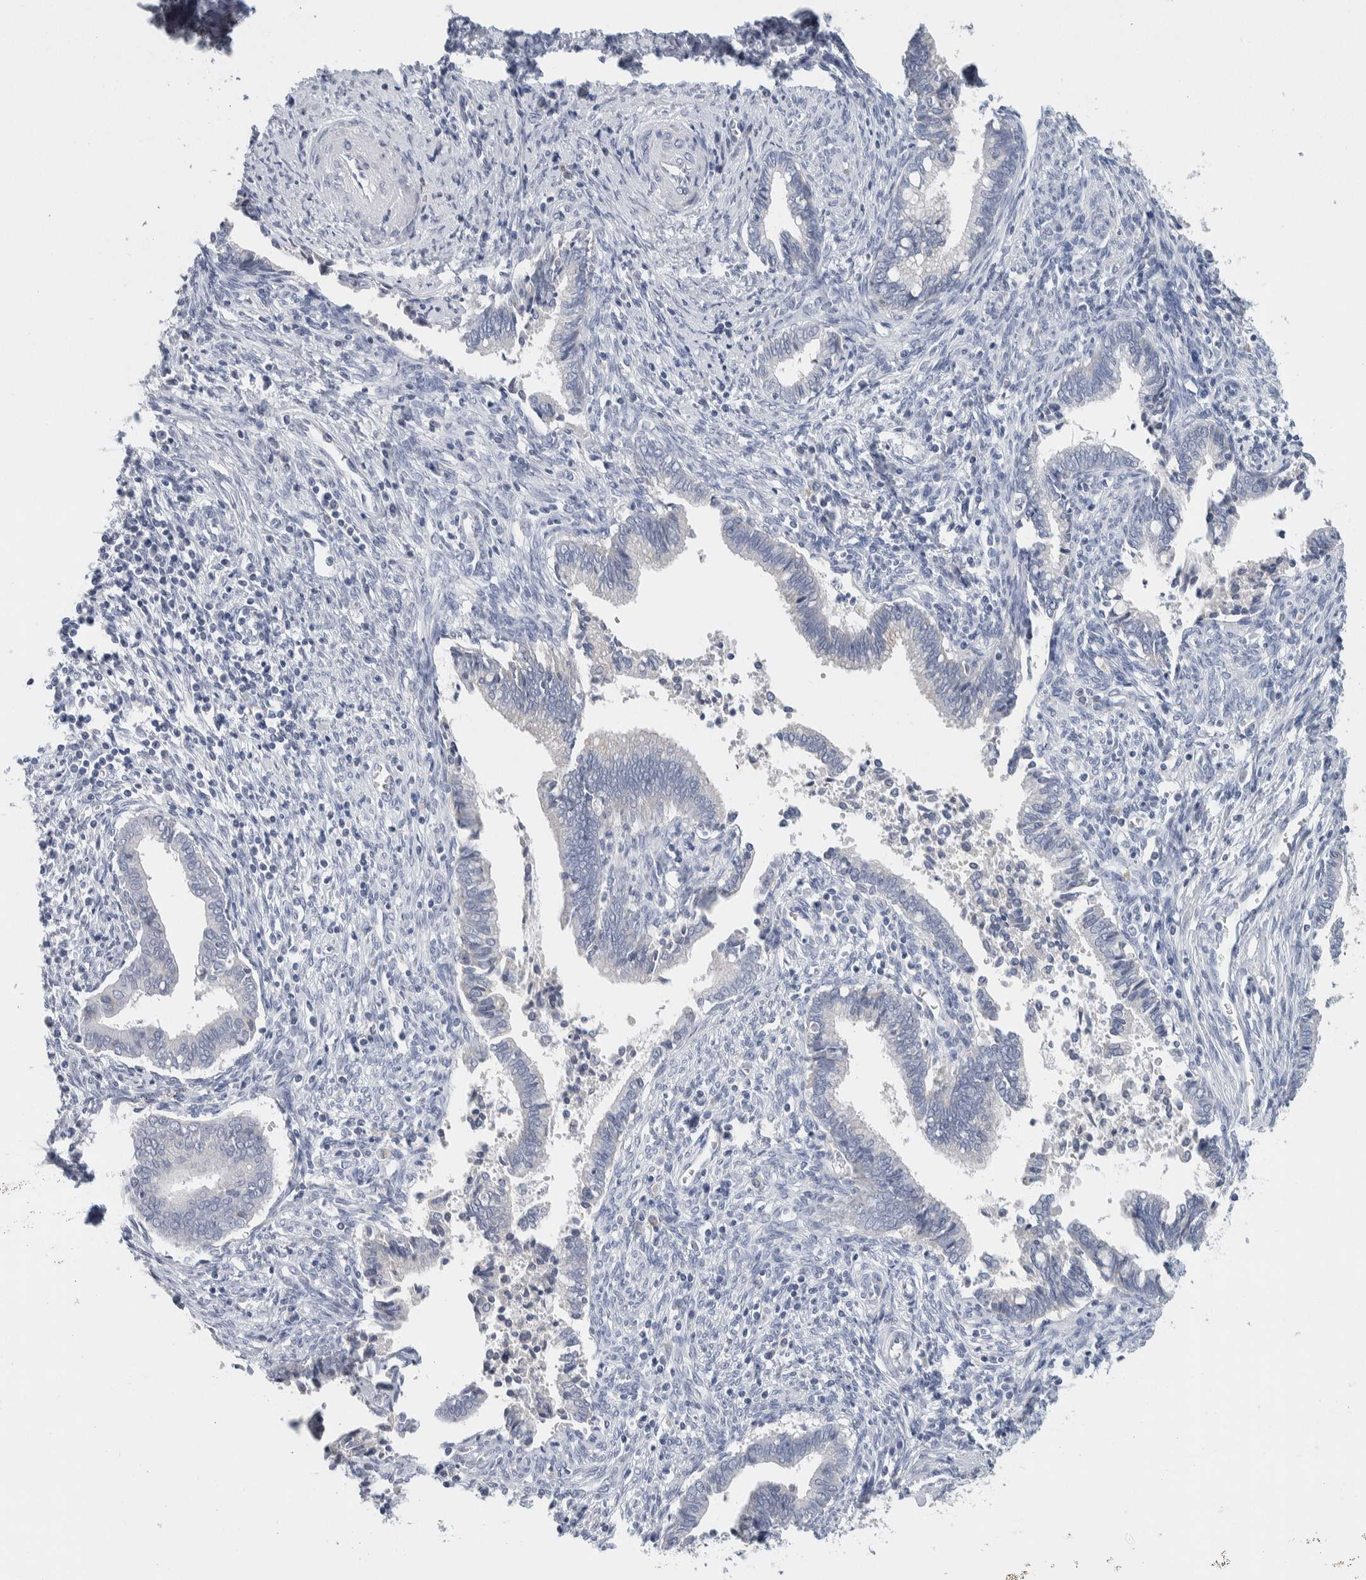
{"staining": {"intensity": "negative", "quantity": "none", "location": "none"}, "tissue": "cervical cancer", "cell_type": "Tumor cells", "image_type": "cancer", "snomed": [{"axis": "morphology", "description": "Adenocarcinoma, NOS"}, {"axis": "topography", "description": "Cervix"}], "caption": "Tumor cells are negative for brown protein staining in cervical cancer (adenocarcinoma).", "gene": "SCN2A", "patient": {"sex": "female", "age": 44}}